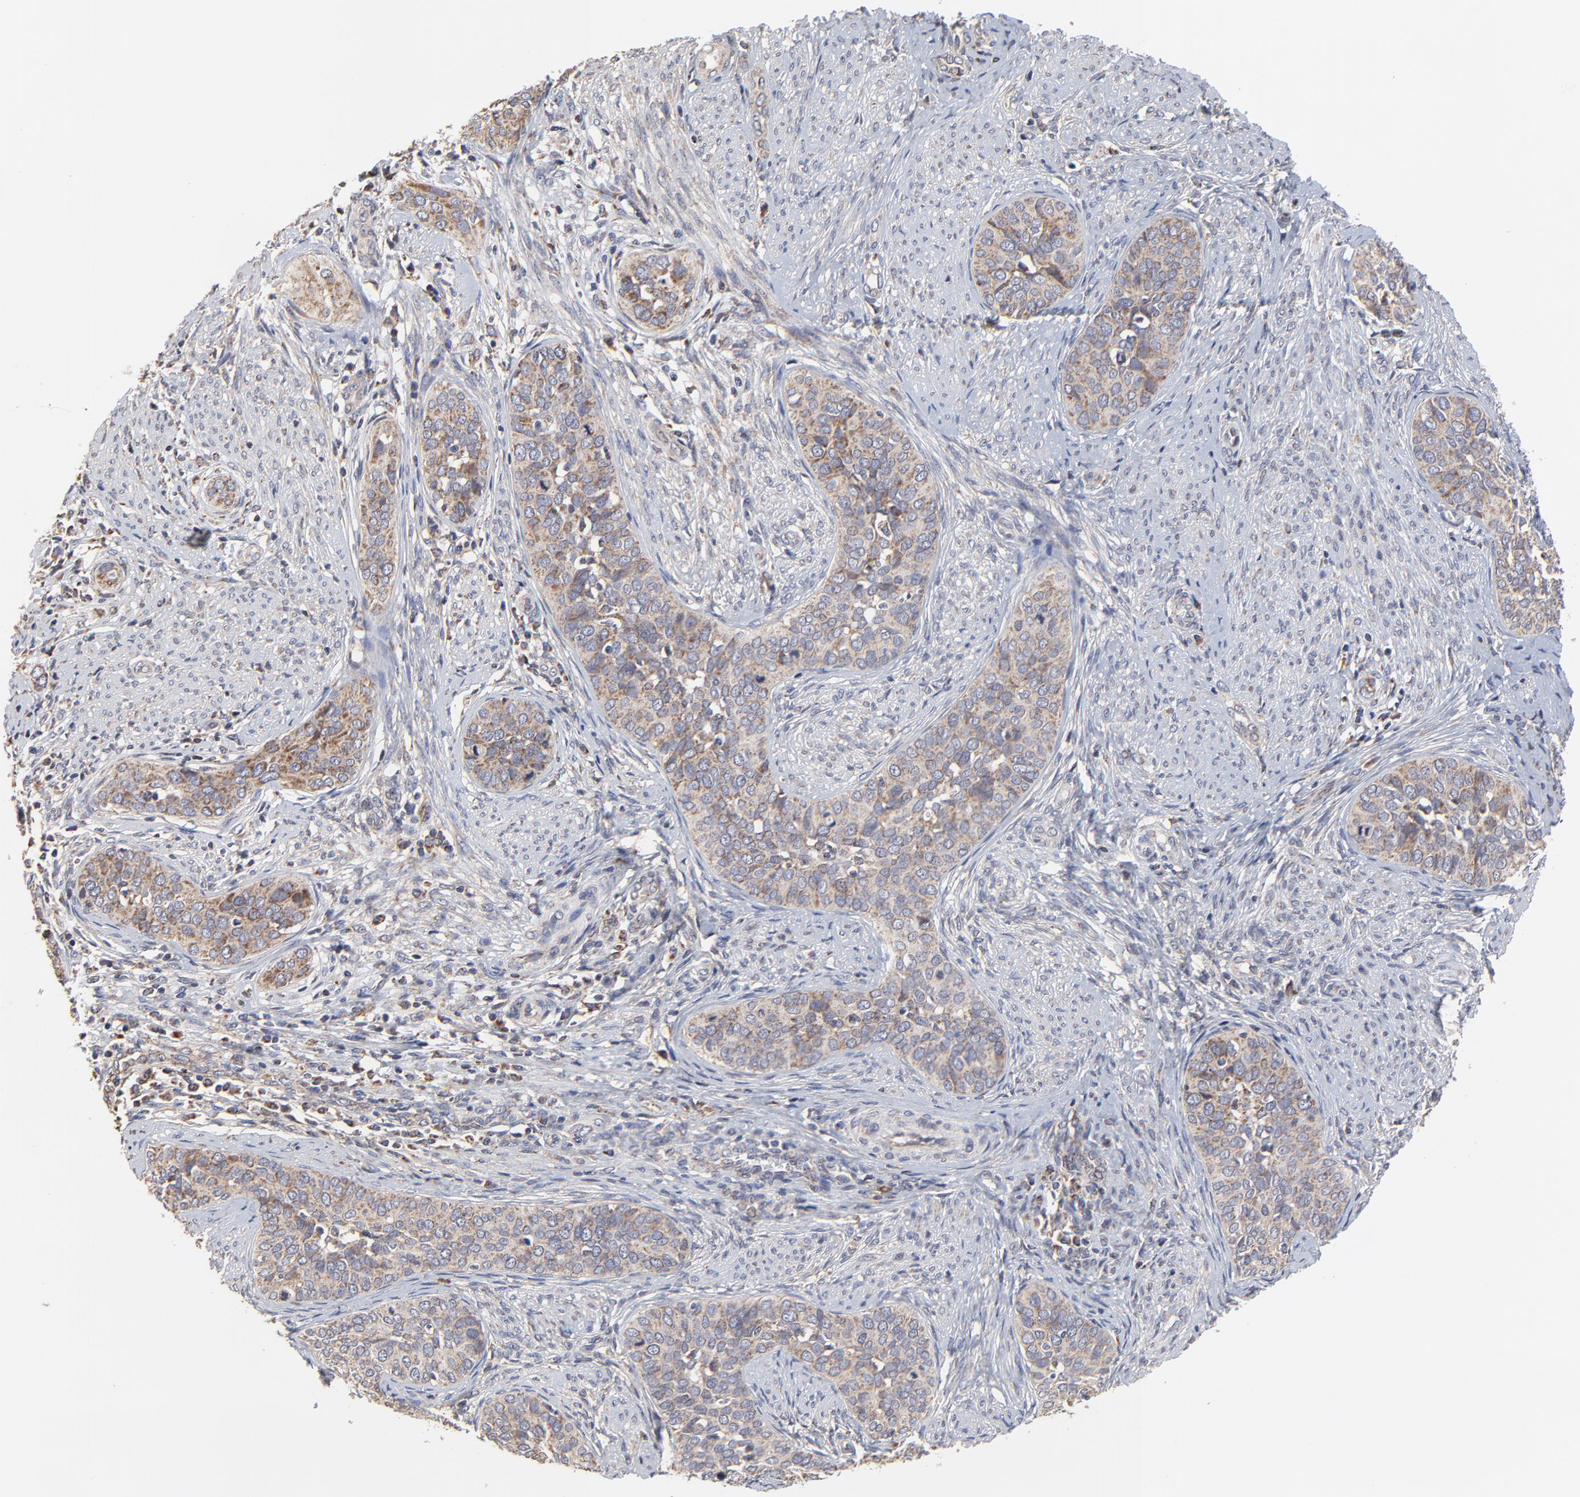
{"staining": {"intensity": "weak", "quantity": "<25%", "location": "cytoplasmic/membranous"}, "tissue": "cervical cancer", "cell_type": "Tumor cells", "image_type": "cancer", "snomed": [{"axis": "morphology", "description": "Squamous cell carcinoma, NOS"}, {"axis": "topography", "description": "Cervix"}], "caption": "This is an IHC photomicrograph of human squamous cell carcinoma (cervical). There is no positivity in tumor cells.", "gene": "ZNF550", "patient": {"sex": "female", "age": 31}}